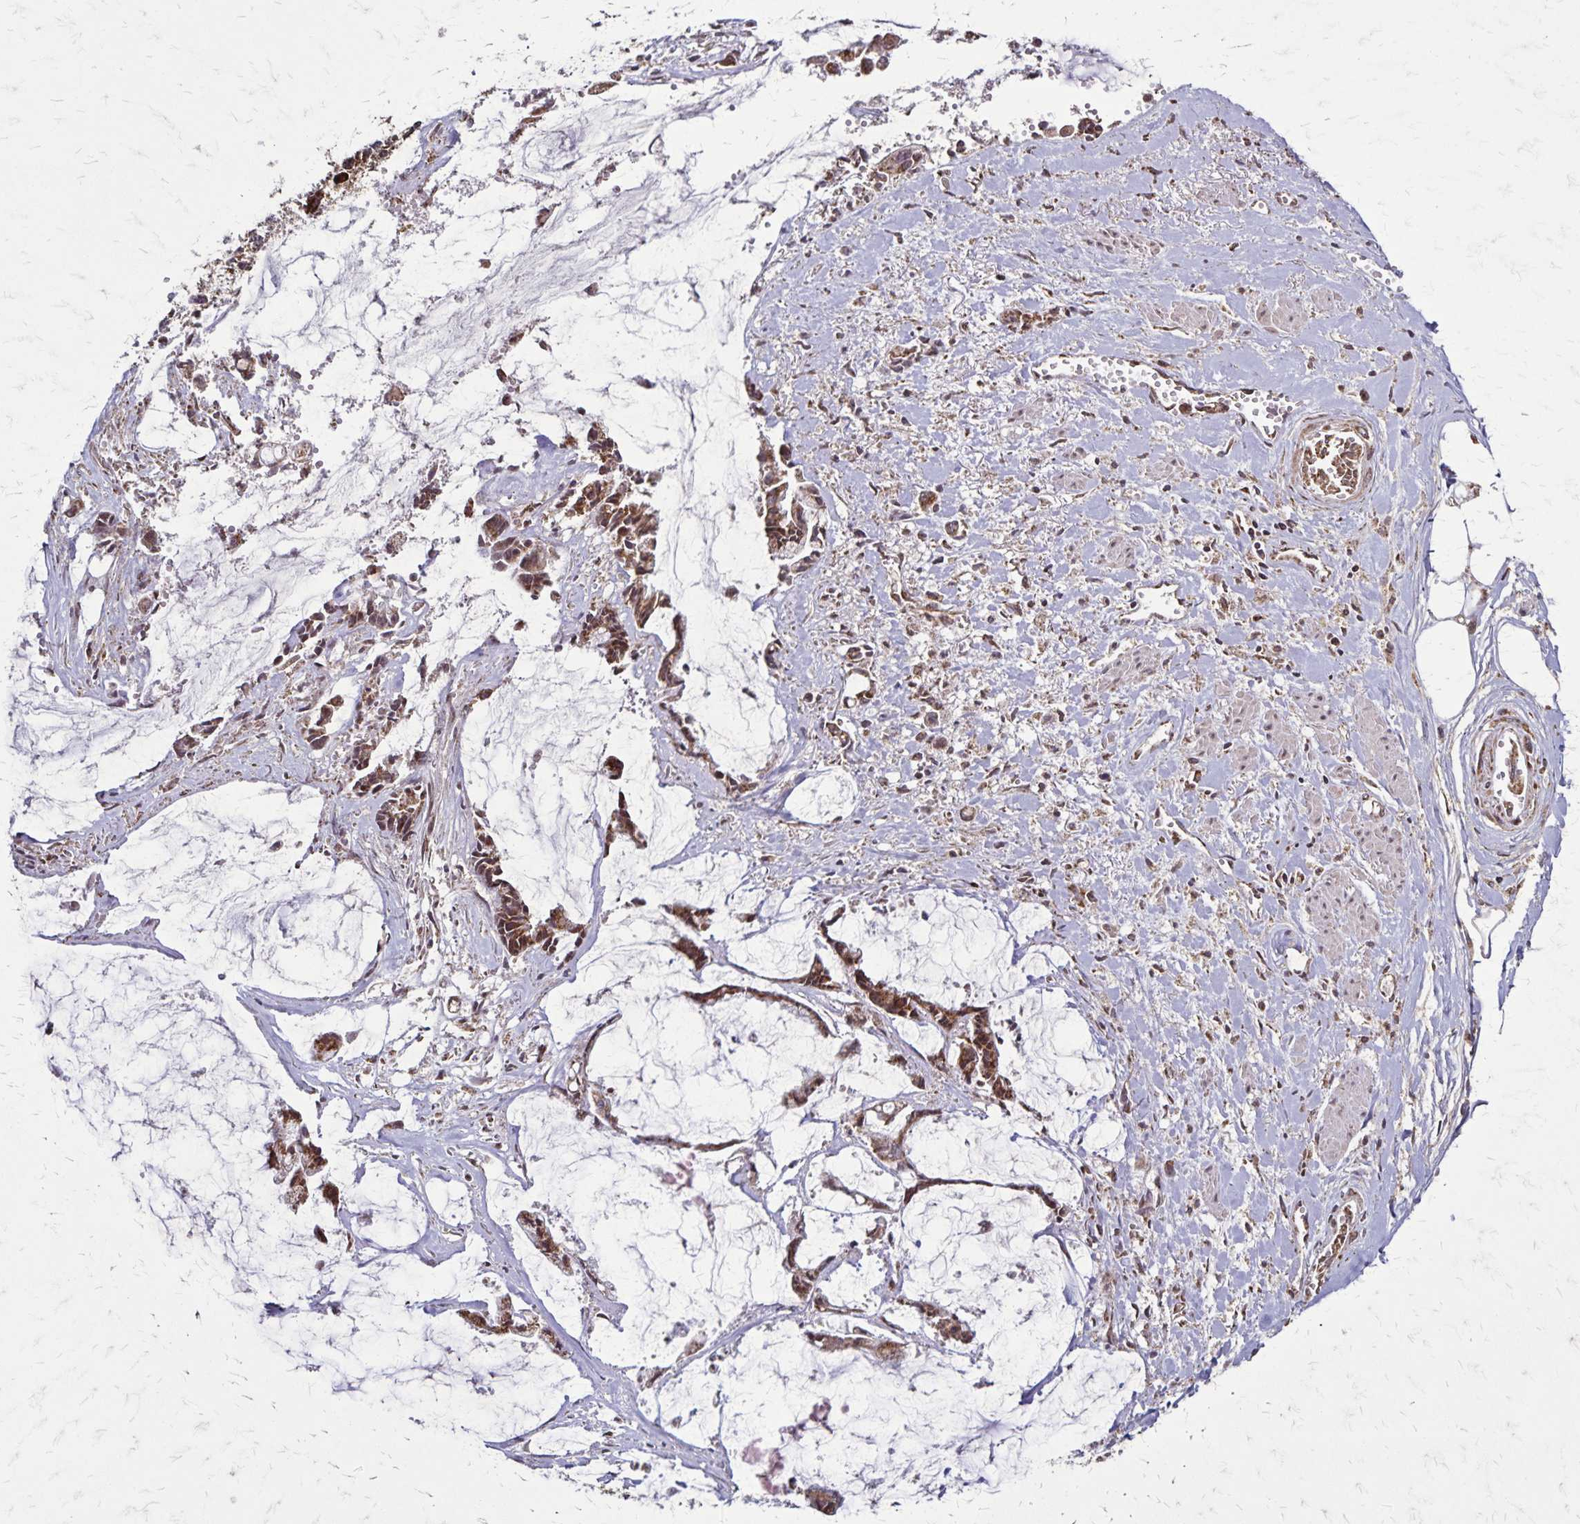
{"staining": {"intensity": "strong", "quantity": ">75%", "location": "cytoplasmic/membranous,nuclear"}, "tissue": "ovarian cancer", "cell_type": "Tumor cells", "image_type": "cancer", "snomed": [{"axis": "morphology", "description": "Cystadenocarcinoma, mucinous, NOS"}, {"axis": "topography", "description": "Ovary"}], "caption": "DAB (3,3'-diaminobenzidine) immunohistochemical staining of ovarian cancer (mucinous cystadenocarcinoma) reveals strong cytoplasmic/membranous and nuclear protein expression in about >75% of tumor cells. The staining was performed using DAB (3,3'-diaminobenzidine) to visualize the protein expression in brown, while the nuclei were stained in blue with hematoxylin (Magnification: 20x).", "gene": "NFS1", "patient": {"sex": "female", "age": 90}}